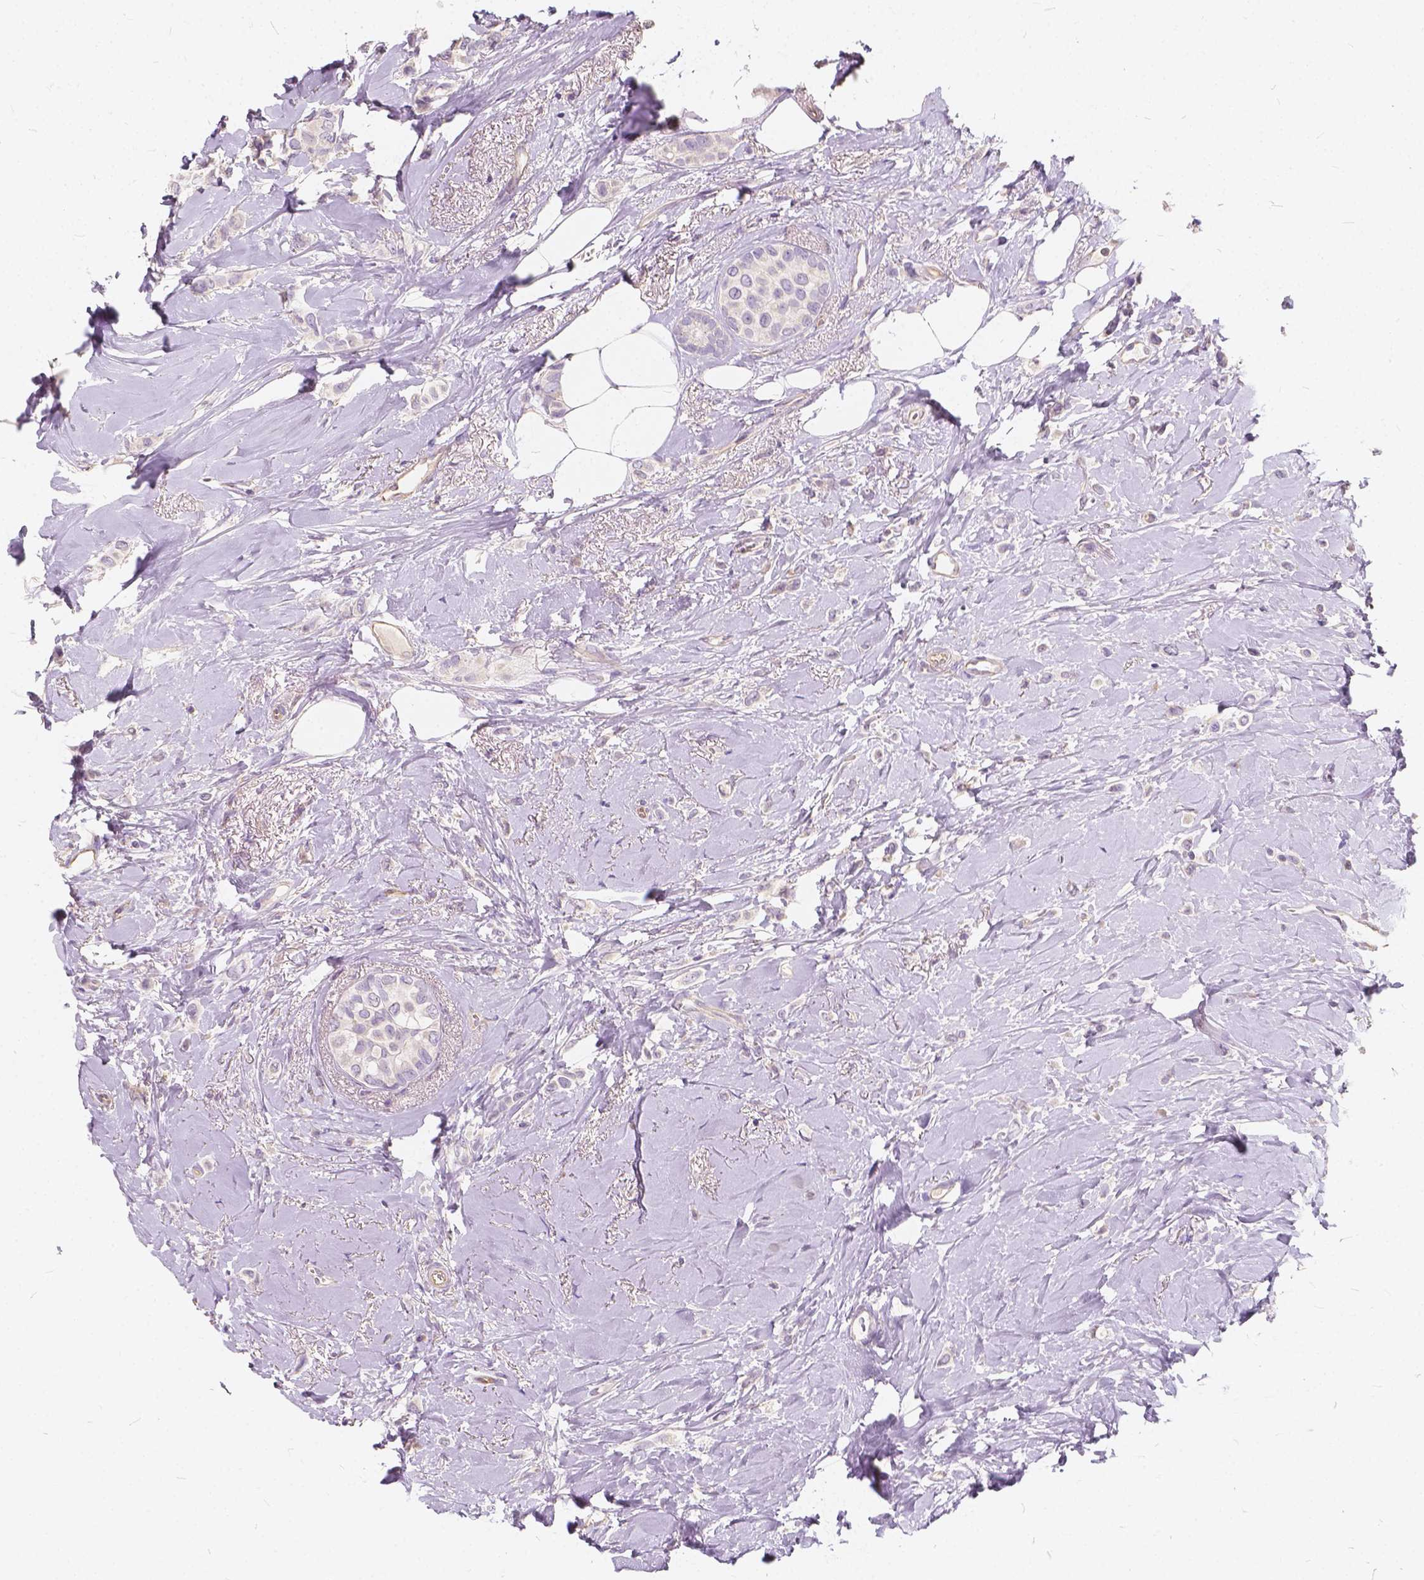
{"staining": {"intensity": "negative", "quantity": "none", "location": "none"}, "tissue": "breast cancer", "cell_type": "Tumor cells", "image_type": "cancer", "snomed": [{"axis": "morphology", "description": "Lobular carcinoma"}, {"axis": "topography", "description": "Breast"}], "caption": "The micrograph exhibits no significant expression in tumor cells of breast lobular carcinoma. (DAB (3,3'-diaminobenzidine) immunohistochemistry, high magnification).", "gene": "KIAA0513", "patient": {"sex": "female", "age": 66}}